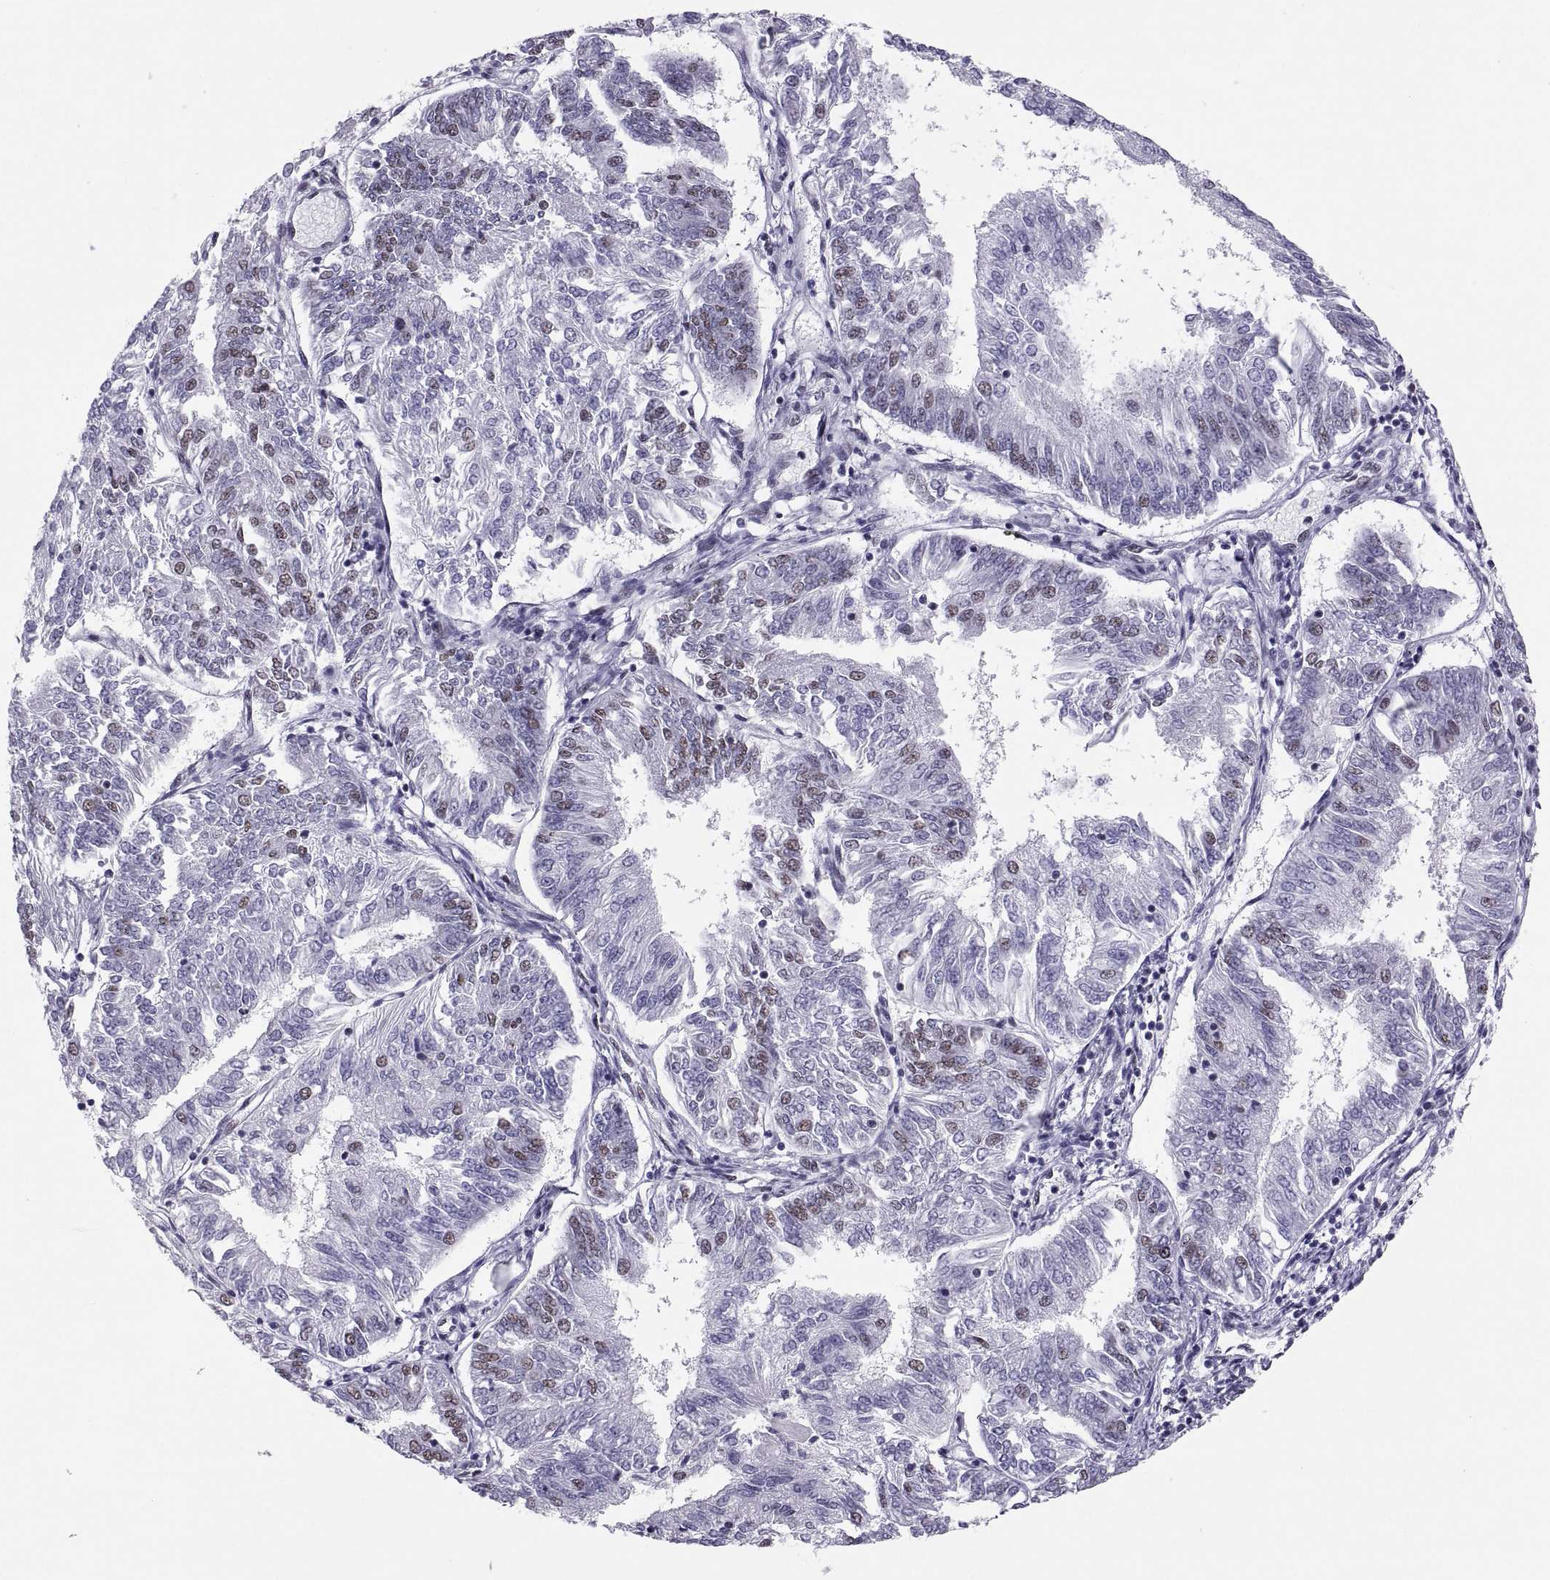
{"staining": {"intensity": "weak", "quantity": ">75%", "location": "nuclear"}, "tissue": "endometrial cancer", "cell_type": "Tumor cells", "image_type": "cancer", "snomed": [{"axis": "morphology", "description": "Adenocarcinoma, NOS"}, {"axis": "topography", "description": "Endometrium"}], "caption": "A brown stain labels weak nuclear positivity of a protein in human endometrial cancer tumor cells.", "gene": "NEUROD6", "patient": {"sex": "female", "age": 58}}